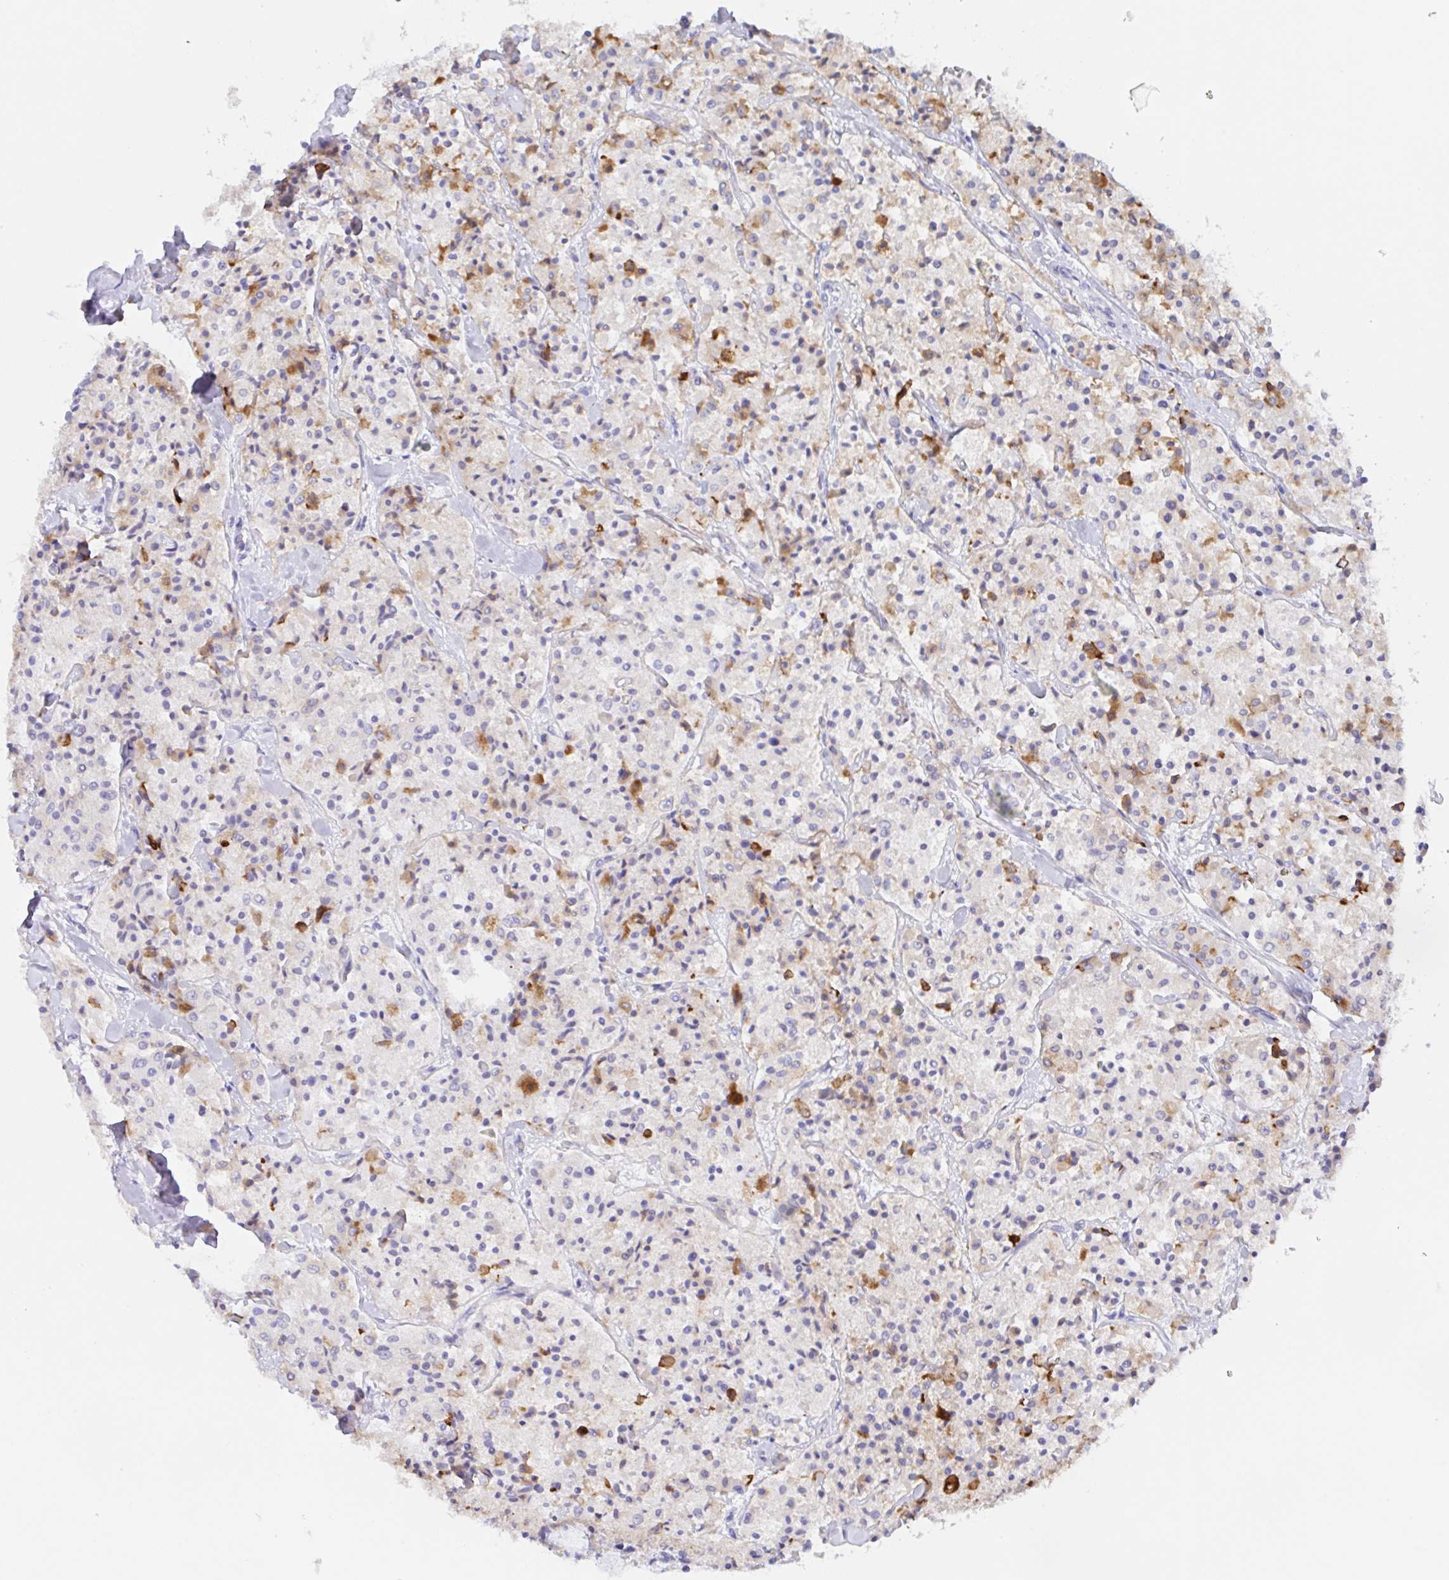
{"staining": {"intensity": "moderate", "quantity": "25%-75%", "location": "cytoplasmic/membranous"}, "tissue": "carcinoid", "cell_type": "Tumor cells", "image_type": "cancer", "snomed": [{"axis": "morphology", "description": "Carcinoid, malignant, NOS"}, {"axis": "topography", "description": "Lung"}], "caption": "Protein staining of carcinoid (malignant) tissue displays moderate cytoplasmic/membranous expression in about 25%-75% of tumor cells.", "gene": "SCG3", "patient": {"sex": "male", "age": 71}}